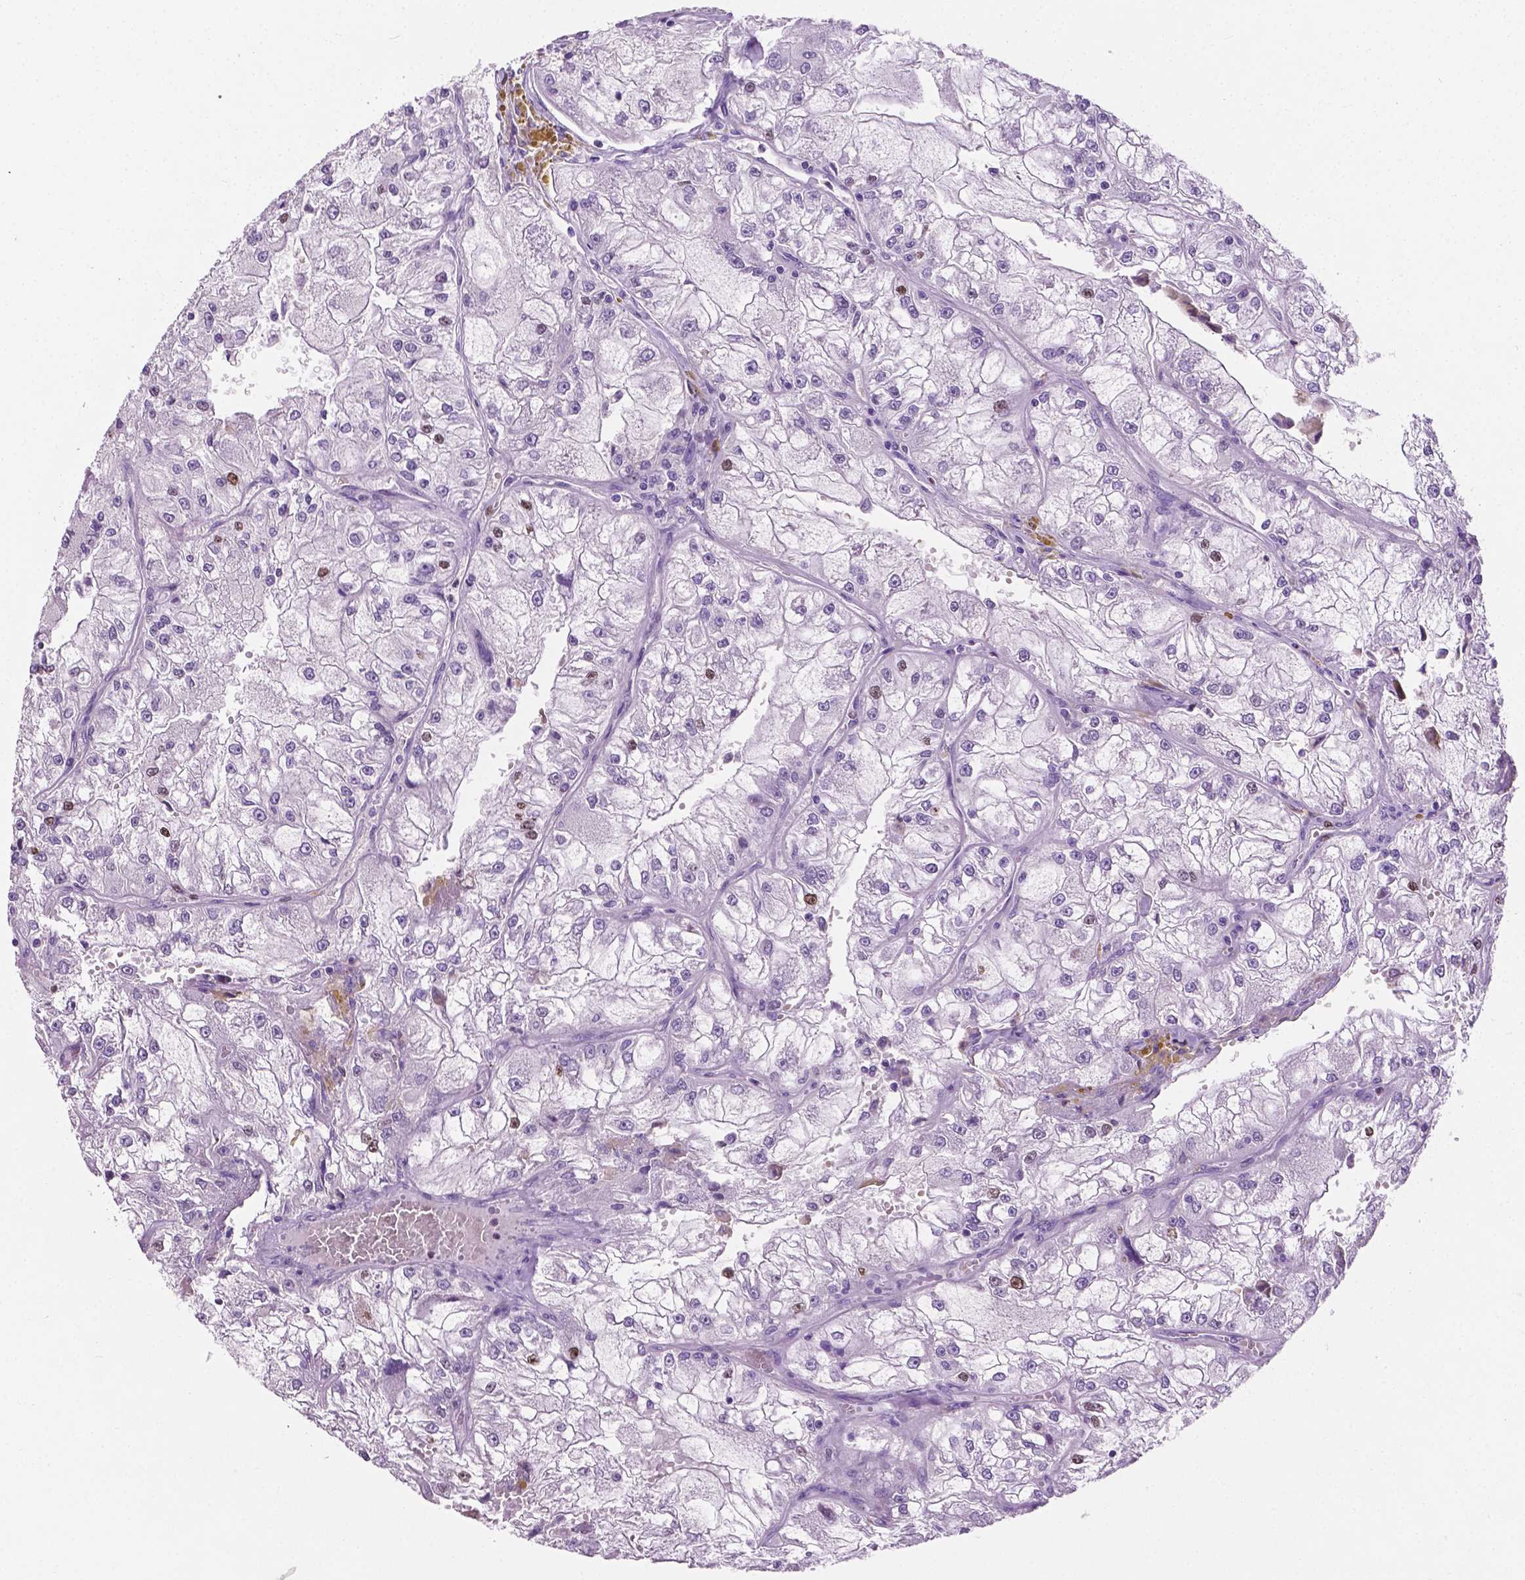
{"staining": {"intensity": "moderate", "quantity": "<25%", "location": "nuclear"}, "tissue": "renal cancer", "cell_type": "Tumor cells", "image_type": "cancer", "snomed": [{"axis": "morphology", "description": "Adenocarcinoma, NOS"}, {"axis": "topography", "description": "Kidney"}], "caption": "This is a histology image of immunohistochemistry staining of adenocarcinoma (renal), which shows moderate staining in the nuclear of tumor cells.", "gene": "SIAH2", "patient": {"sex": "female", "age": 72}}